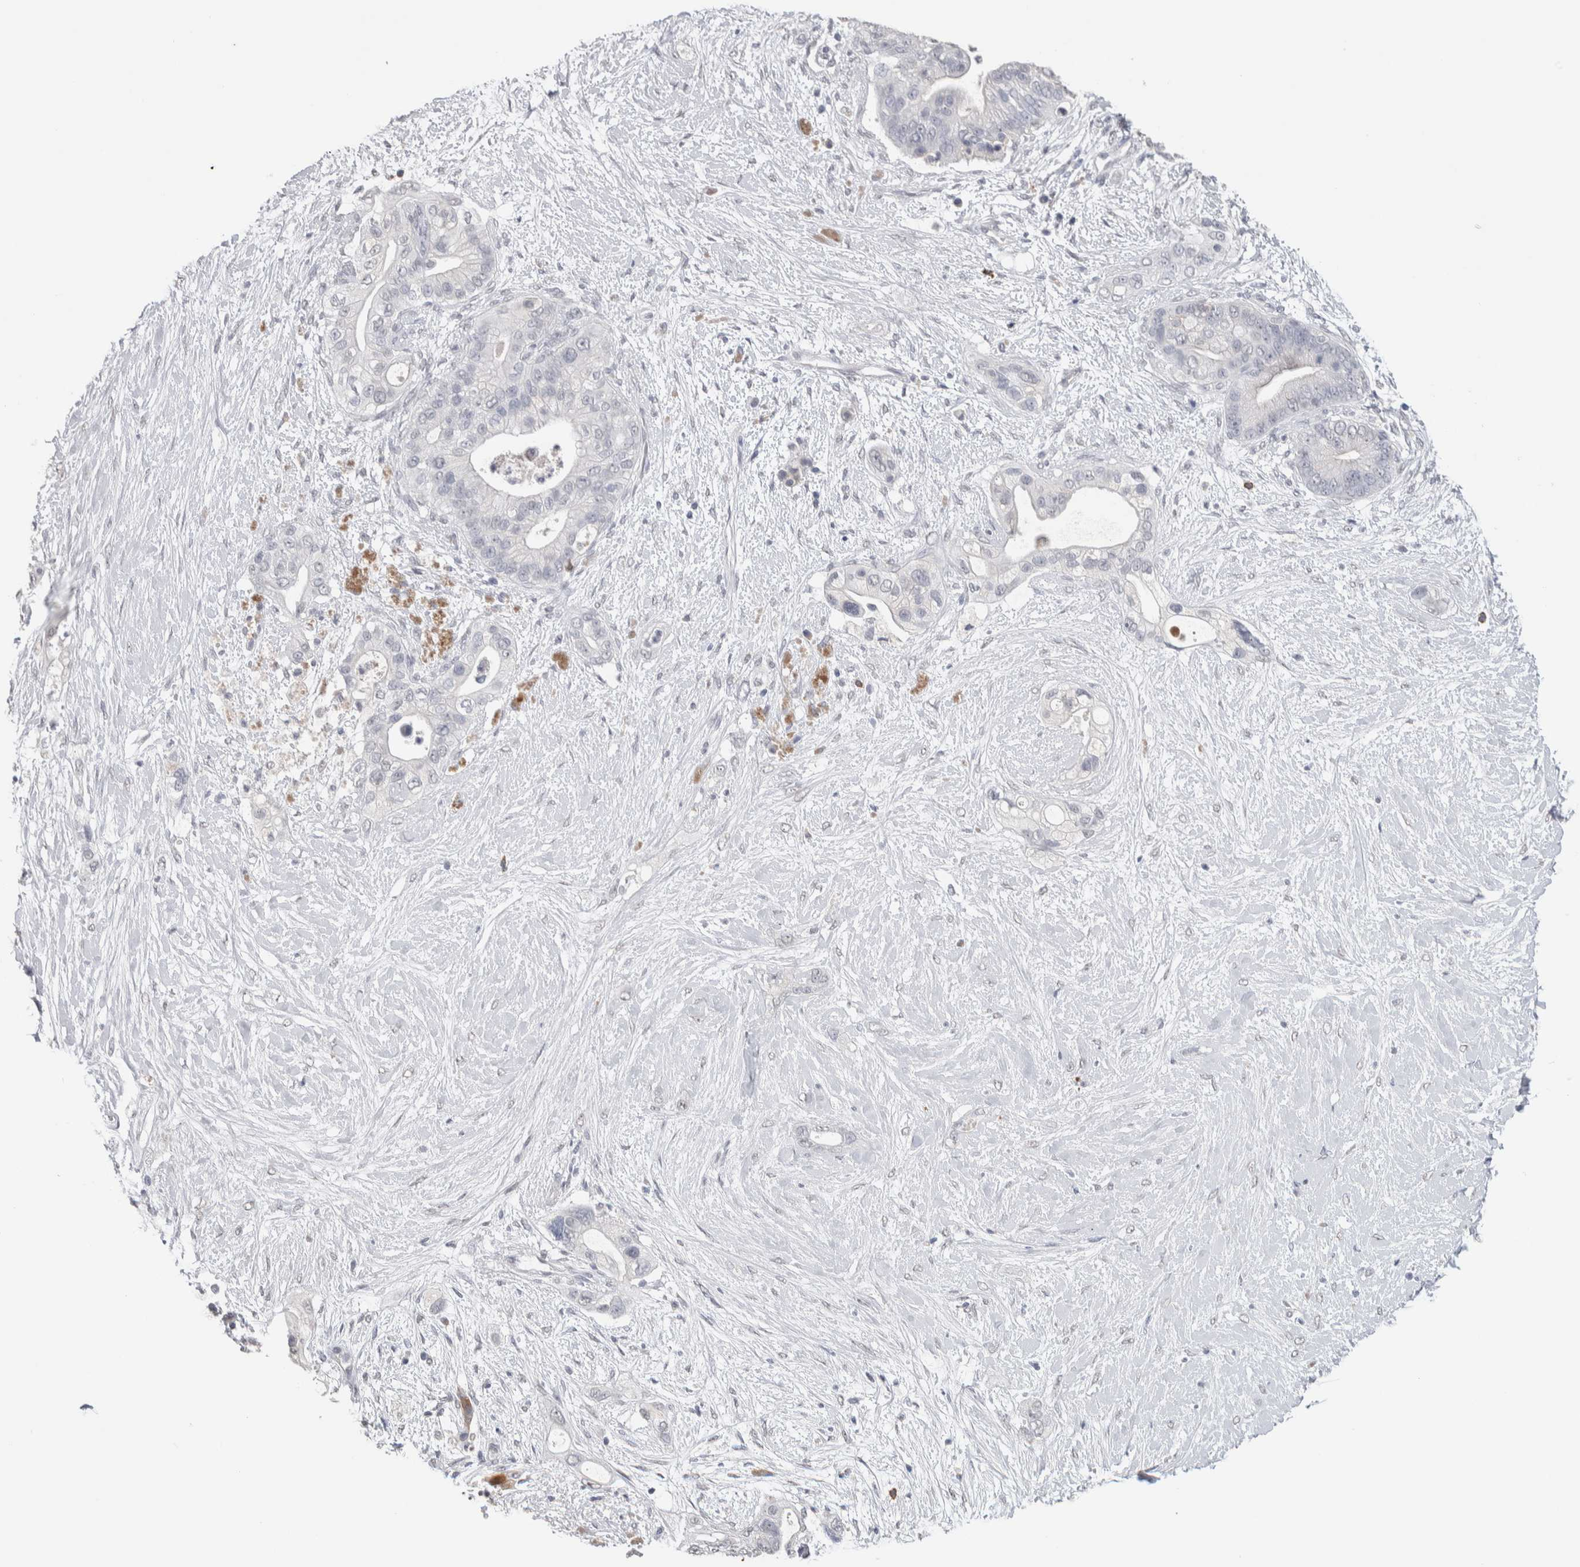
{"staining": {"intensity": "negative", "quantity": "none", "location": "none"}, "tissue": "pancreatic cancer", "cell_type": "Tumor cells", "image_type": "cancer", "snomed": [{"axis": "morphology", "description": "Adenocarcinoma, NOS"}, {"axis": "topography", "description": "Pancreas"}], "caption": "Pancreatic adenocarcinoma was stained to show a protein in brown. There is no significant staining in tumor cells.", "gene": "TMEM102", "patient": {"sex": "male", "age": 53}}